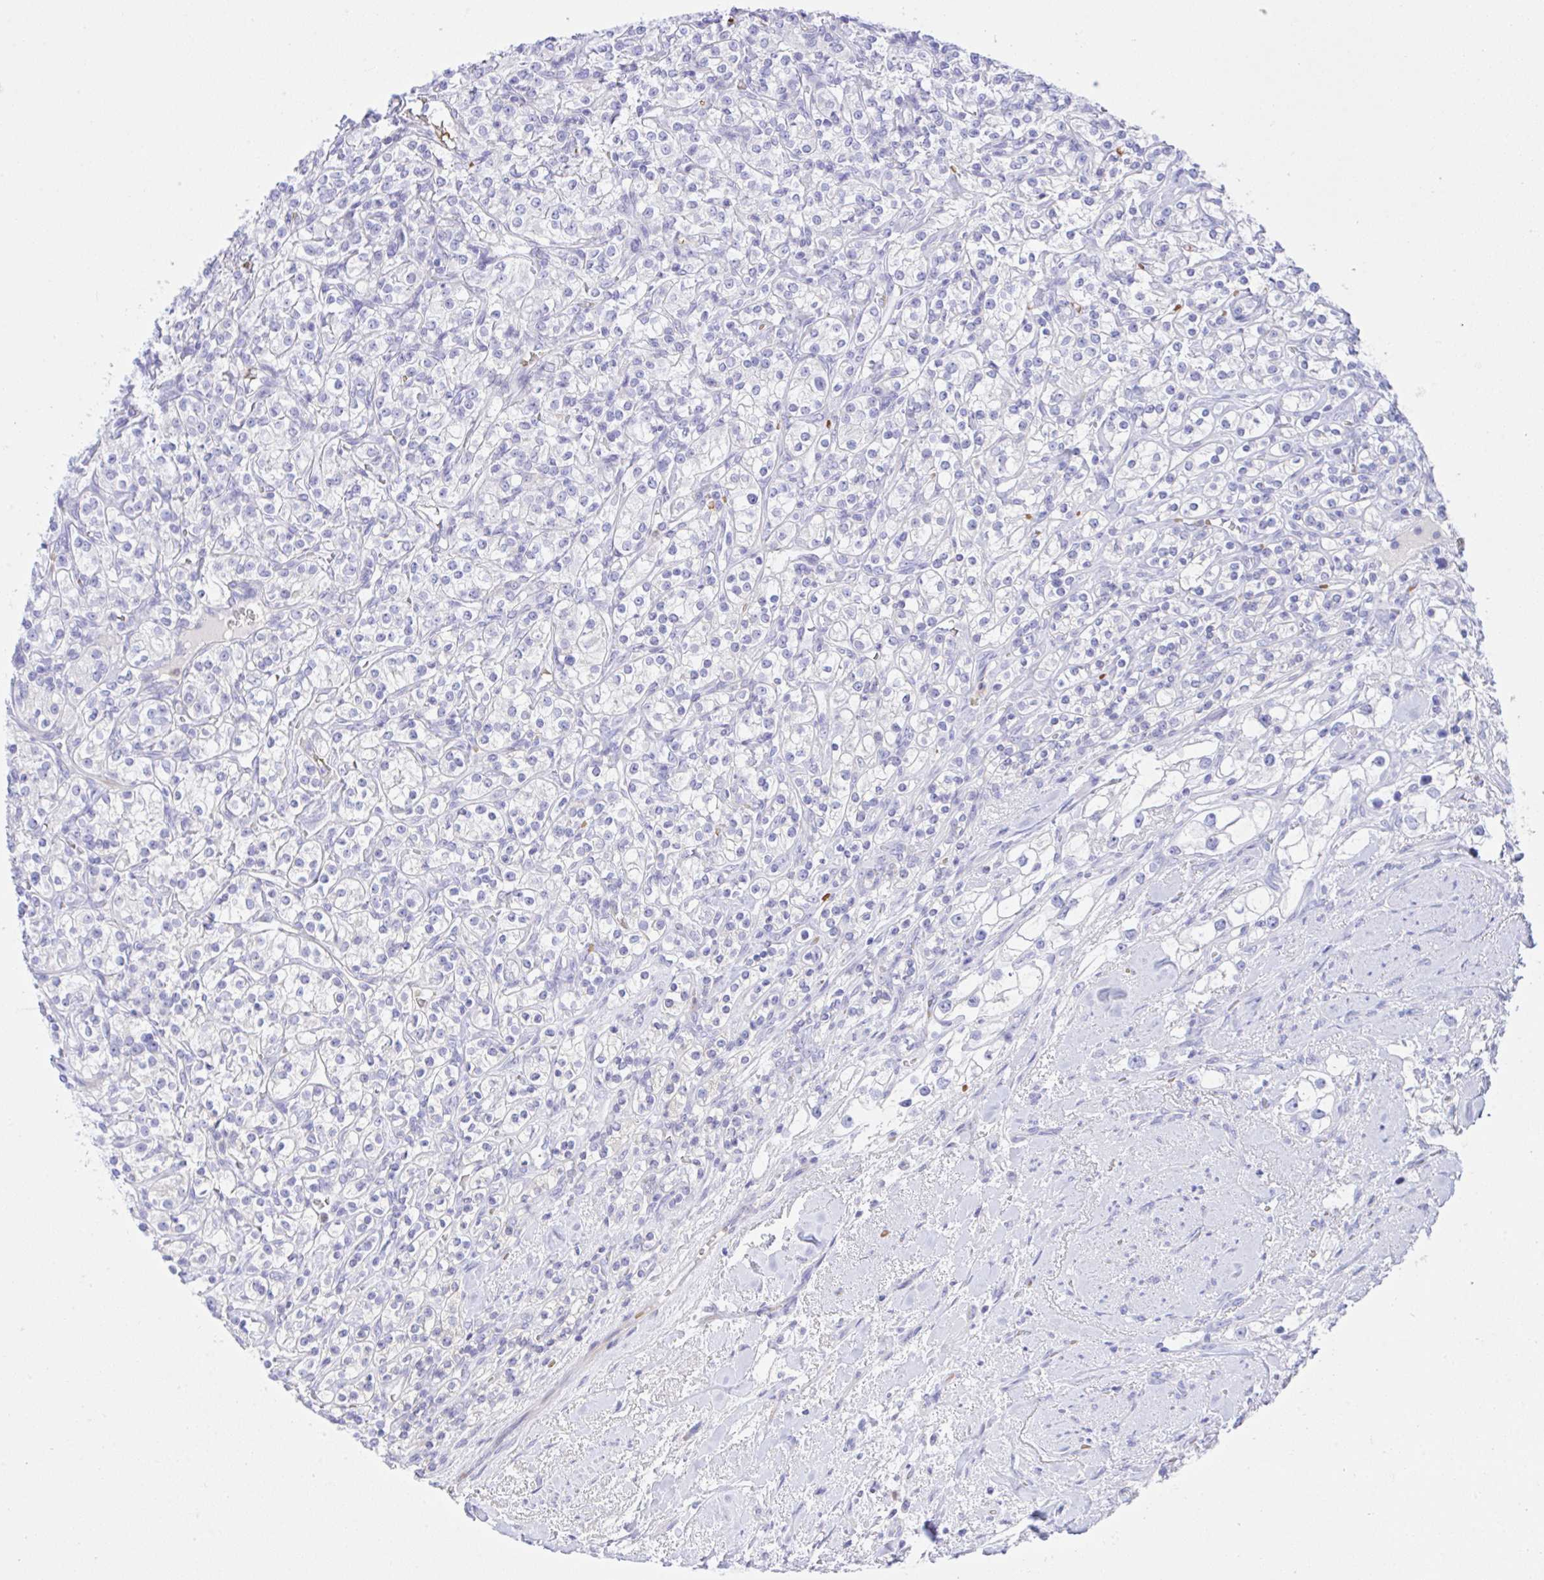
{"staining": {"intensity": "negative", "quantity": "none", "location": "none"}, "tissue": "renal cancer", "cell_type": "Tumor cells", "image_type": "cancer", "snomed": [{"axis": "morphology", "description": "Adenocarcinoma, NOS"}, {"axis": "topography", "description": "Kidney"}], "caption": "Renal adenocarcinoma stained for a protein using immunohistochemistry (IHC) displays no positivity tumor cells.", "gene": "ZNF221", "patient": {"sex": "male", "age": 77}}